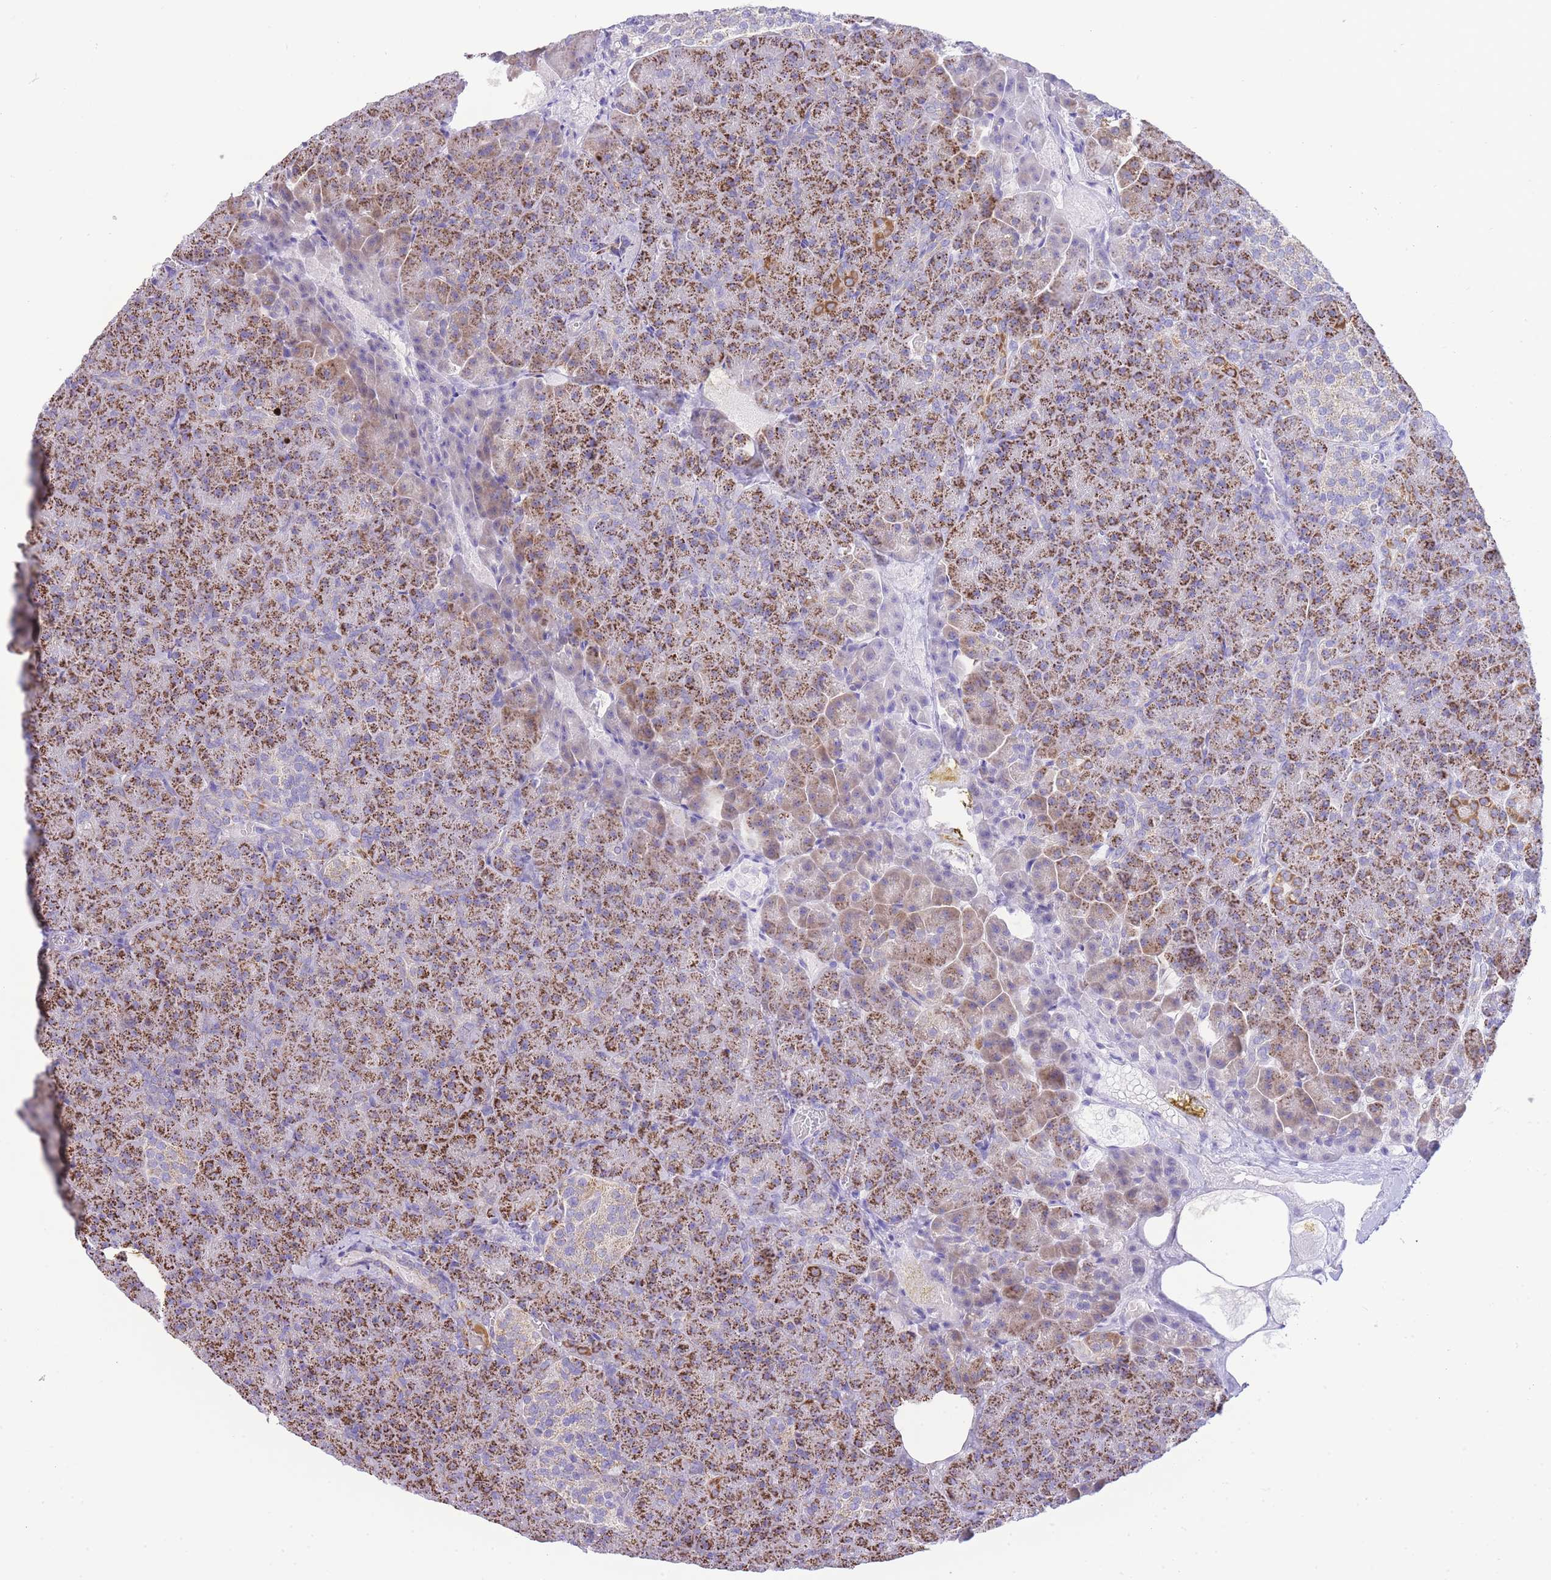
{"staining": {"intensity": "moderate", "quantity": ">75%", "location": "cytoplasmic/membranous"}, "tissue": "pancreas", "cell_type": "Exocrine glandular cells", "image_type": "normal", "snomed": [{"axis": "morphology", "description": "Normal tissue, NOS"}, {"axis": "topography", "description": "Pancreas"}], "caption": "A high-resolution photomicrograph shows immunohistochemistry (IHC) staining of benign pancreas, which demonstrates moderate cytoplasmic/membranous positivity in about >75% of exocrine glandular cells. (Stains: DAB (3,3'-diaminobenzidine) in brown, nuclei in blue, Microscopy: brightfield microscopy at high magnification).", "gene": "ACSM4", "patient": {"sex": "female", "age": 74}}